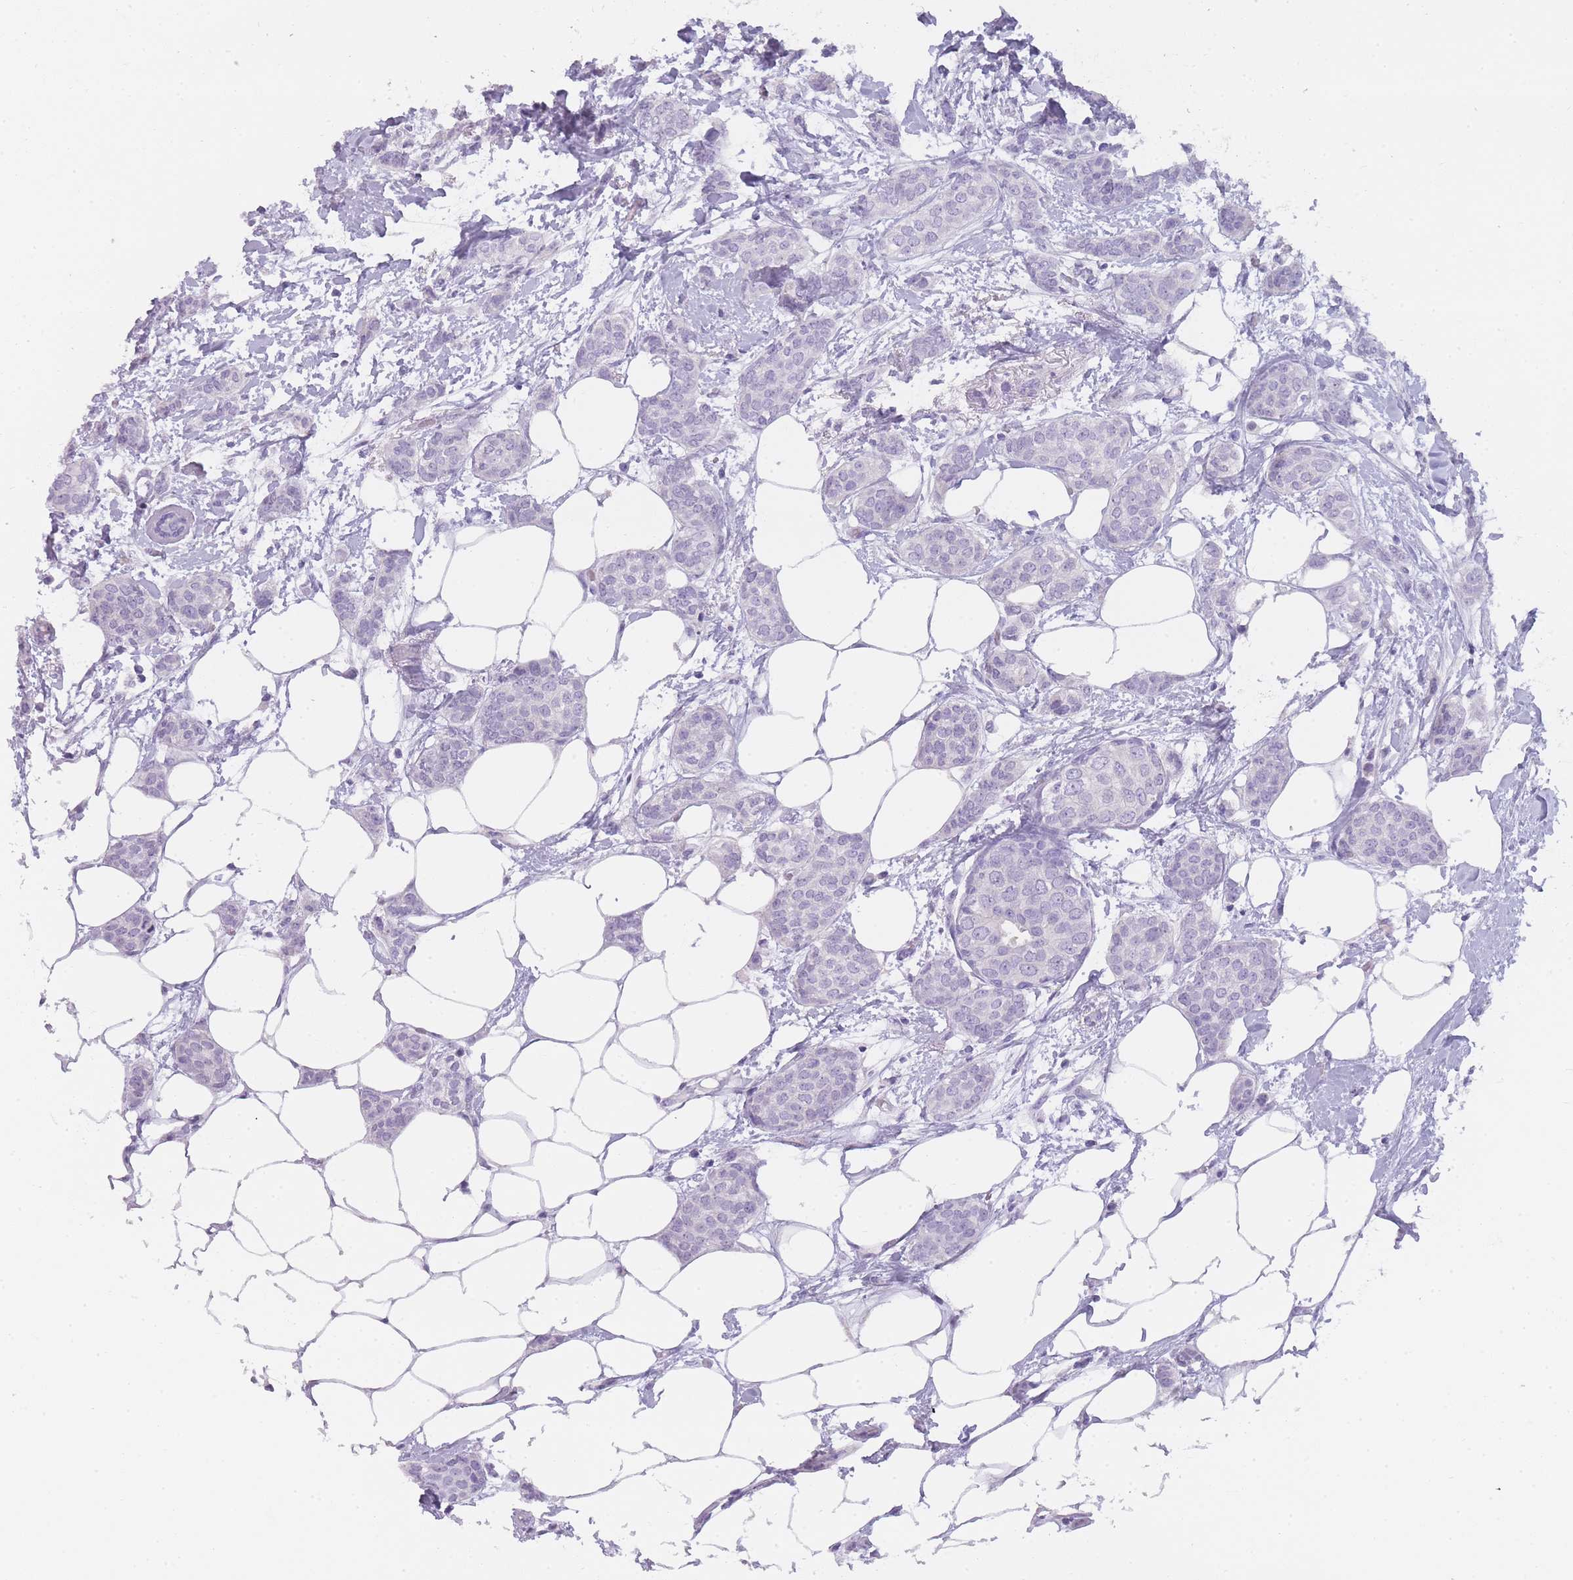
{"staining": {"intensity": "negative", "quantity": "none", "location": "none"}, "tissue": "breast cancer", "cell_type": "Tumor cells", "image_type": "cancer", "snomed": [{"axis": "morphology", "description": "Duct carcinoma"}, {"axis": "topography", "description": "Breast"}], "caption": "Tumor cells show no significant staining in breast invasive ductal carcinoma.", "gene": "TCP11", "patient": {"sex": "female", "age": 72}}